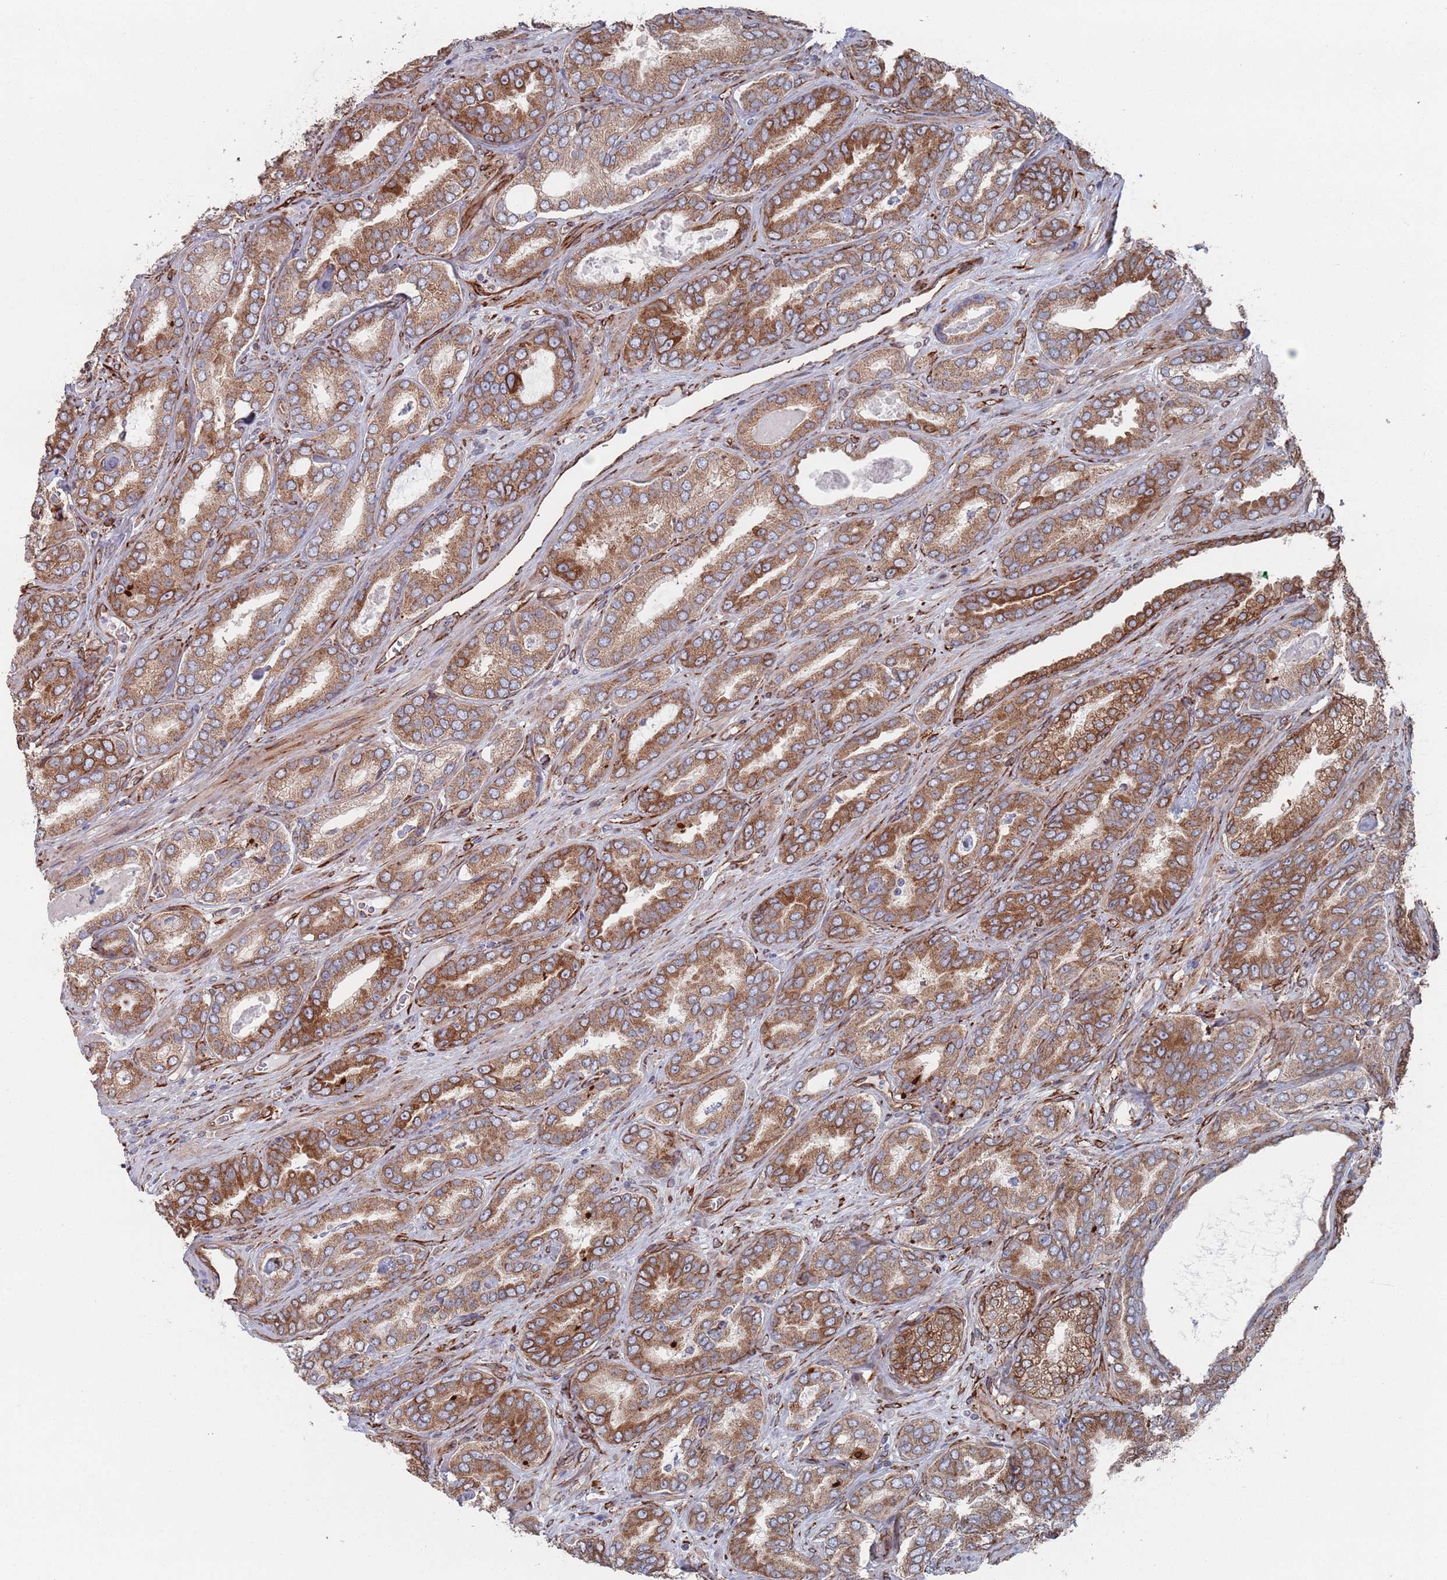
{"staining": {"intensity": "moderate", "quantity": ">75%", "location": "cytoplasmic/membranous"}, "tissue": "prostate cancer", "cell_type": "Tumor cells", "image_type": "cancer", "snomed": [{"axis": "morphology", "description": "Adenocarcinoma, High grade"}, {"axis": "topography", "description": "Prostate"}], "caption": "Immunohistochemical staining of prostate cancer (high-grade adenocarcinoma) demonstrates medium levels of moderate cytoplasmic/membranous protein expression in about >75% of tumor cells. (DAB IHC, brown staining for protein, blue staining for nuclei).", "gene": "CCDC106", "patient": {"sex": "male", "age": 72}}